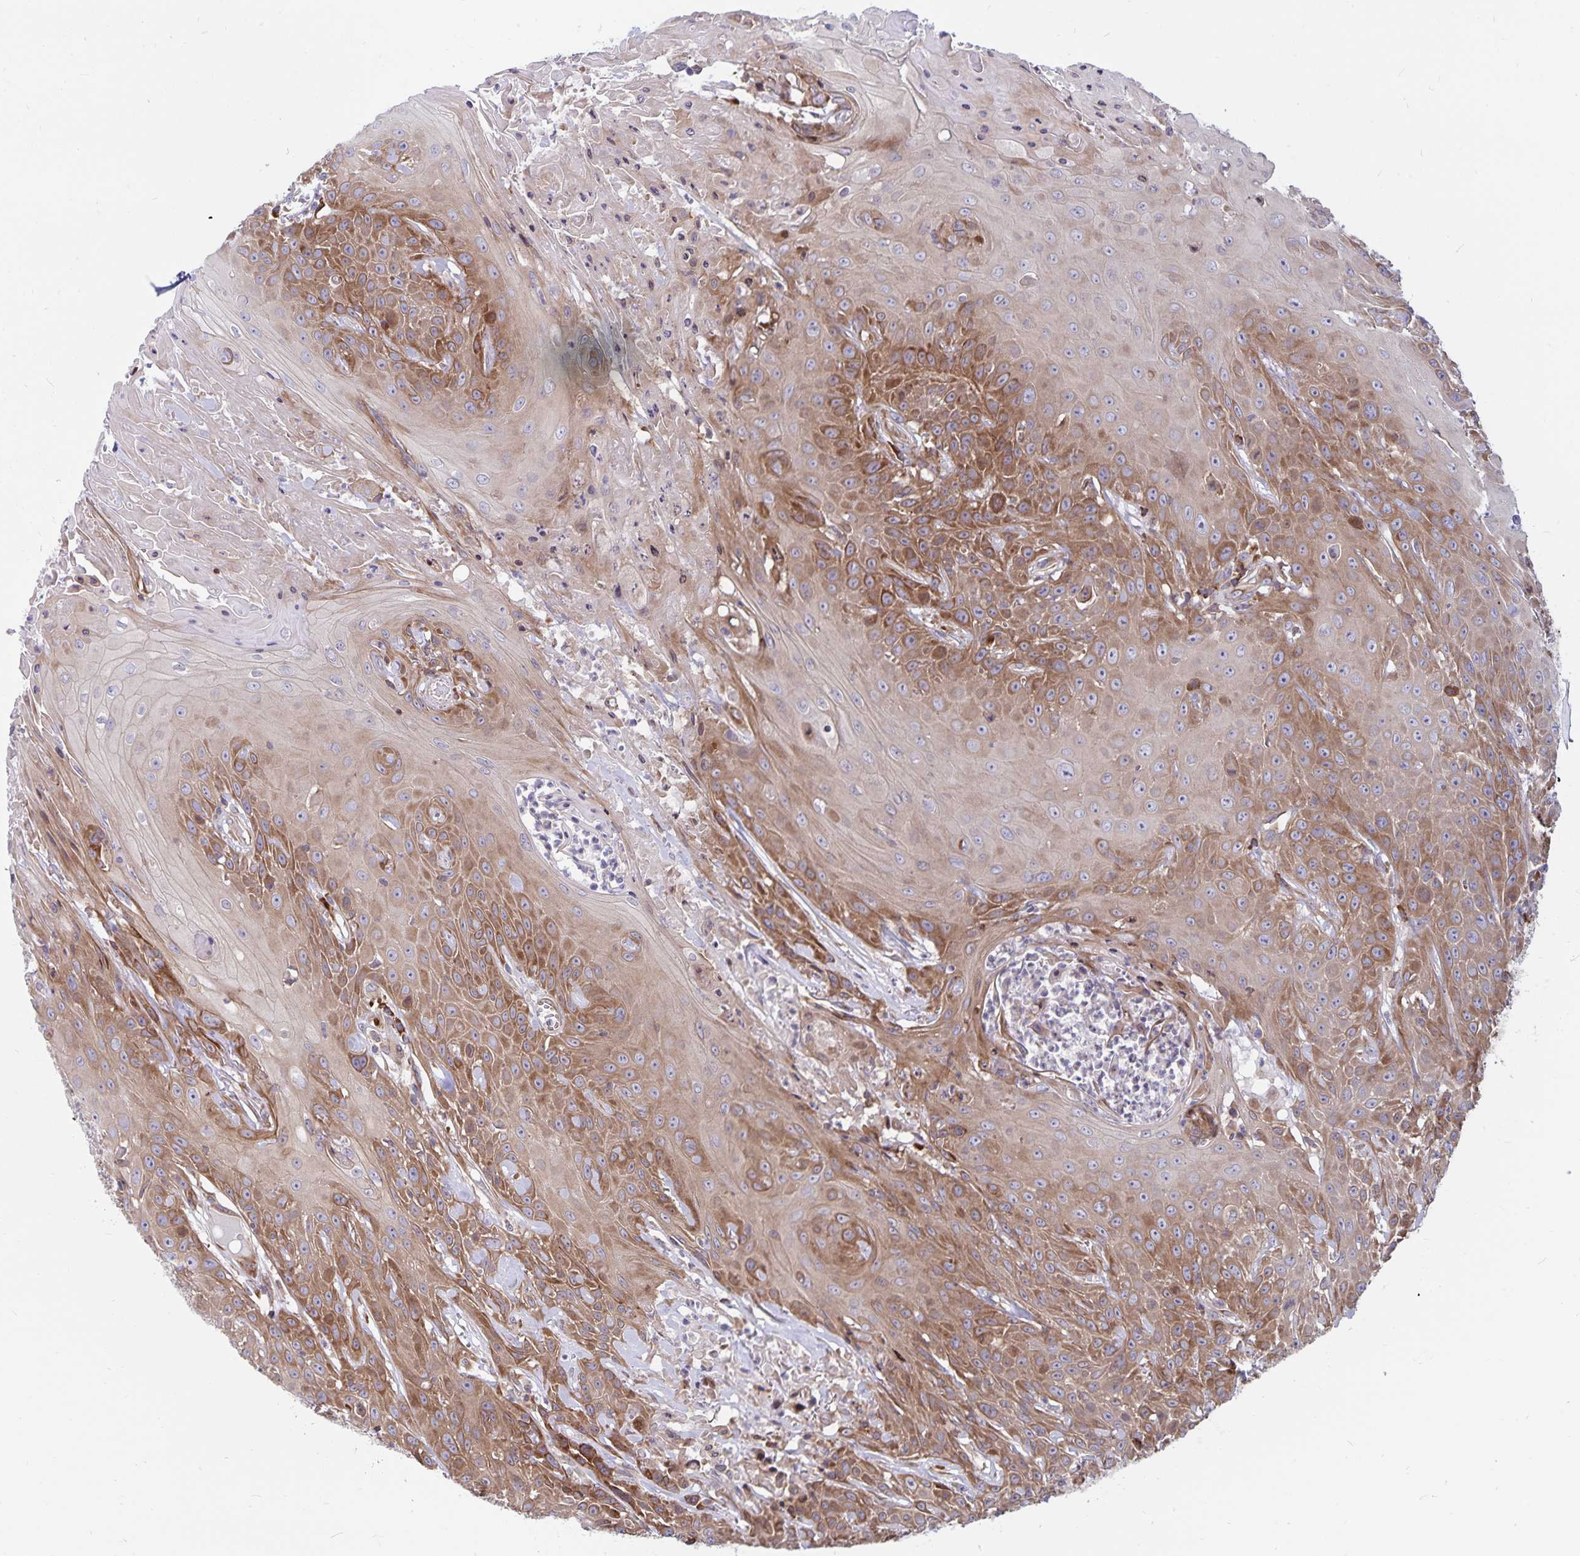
{"staining": {"intensity": "moderate", "quantity": ">75%", "location": "cytoplasmic/membranous"}, "tissue": "head and neck cancer", "cell_type": "Tumor cells", "image_type": "cancer", "snomed": [{"axis": "morphology", "description": "Squamous cell carcinoma, NOS"}, {"axis": "topography", "description": "Skin"}, {"axis": "topography", "description": "Head-Neck"}], "caption": "An immunohistochemistry histopathology image of neoplastic tissue is shown. Protein staining in brown highlights moderate cytoplasmic/membranous positivity in head and neck squamous cell carcinoma within tumor cells. The staining was performed using DAB (3,3'-diaminobenzidine), with brown indicating positive protein expression. Nuclei are stained blue with hematoxylin.", "gene": "SEC62", "patient": {"sex": "male", "age": 80}}